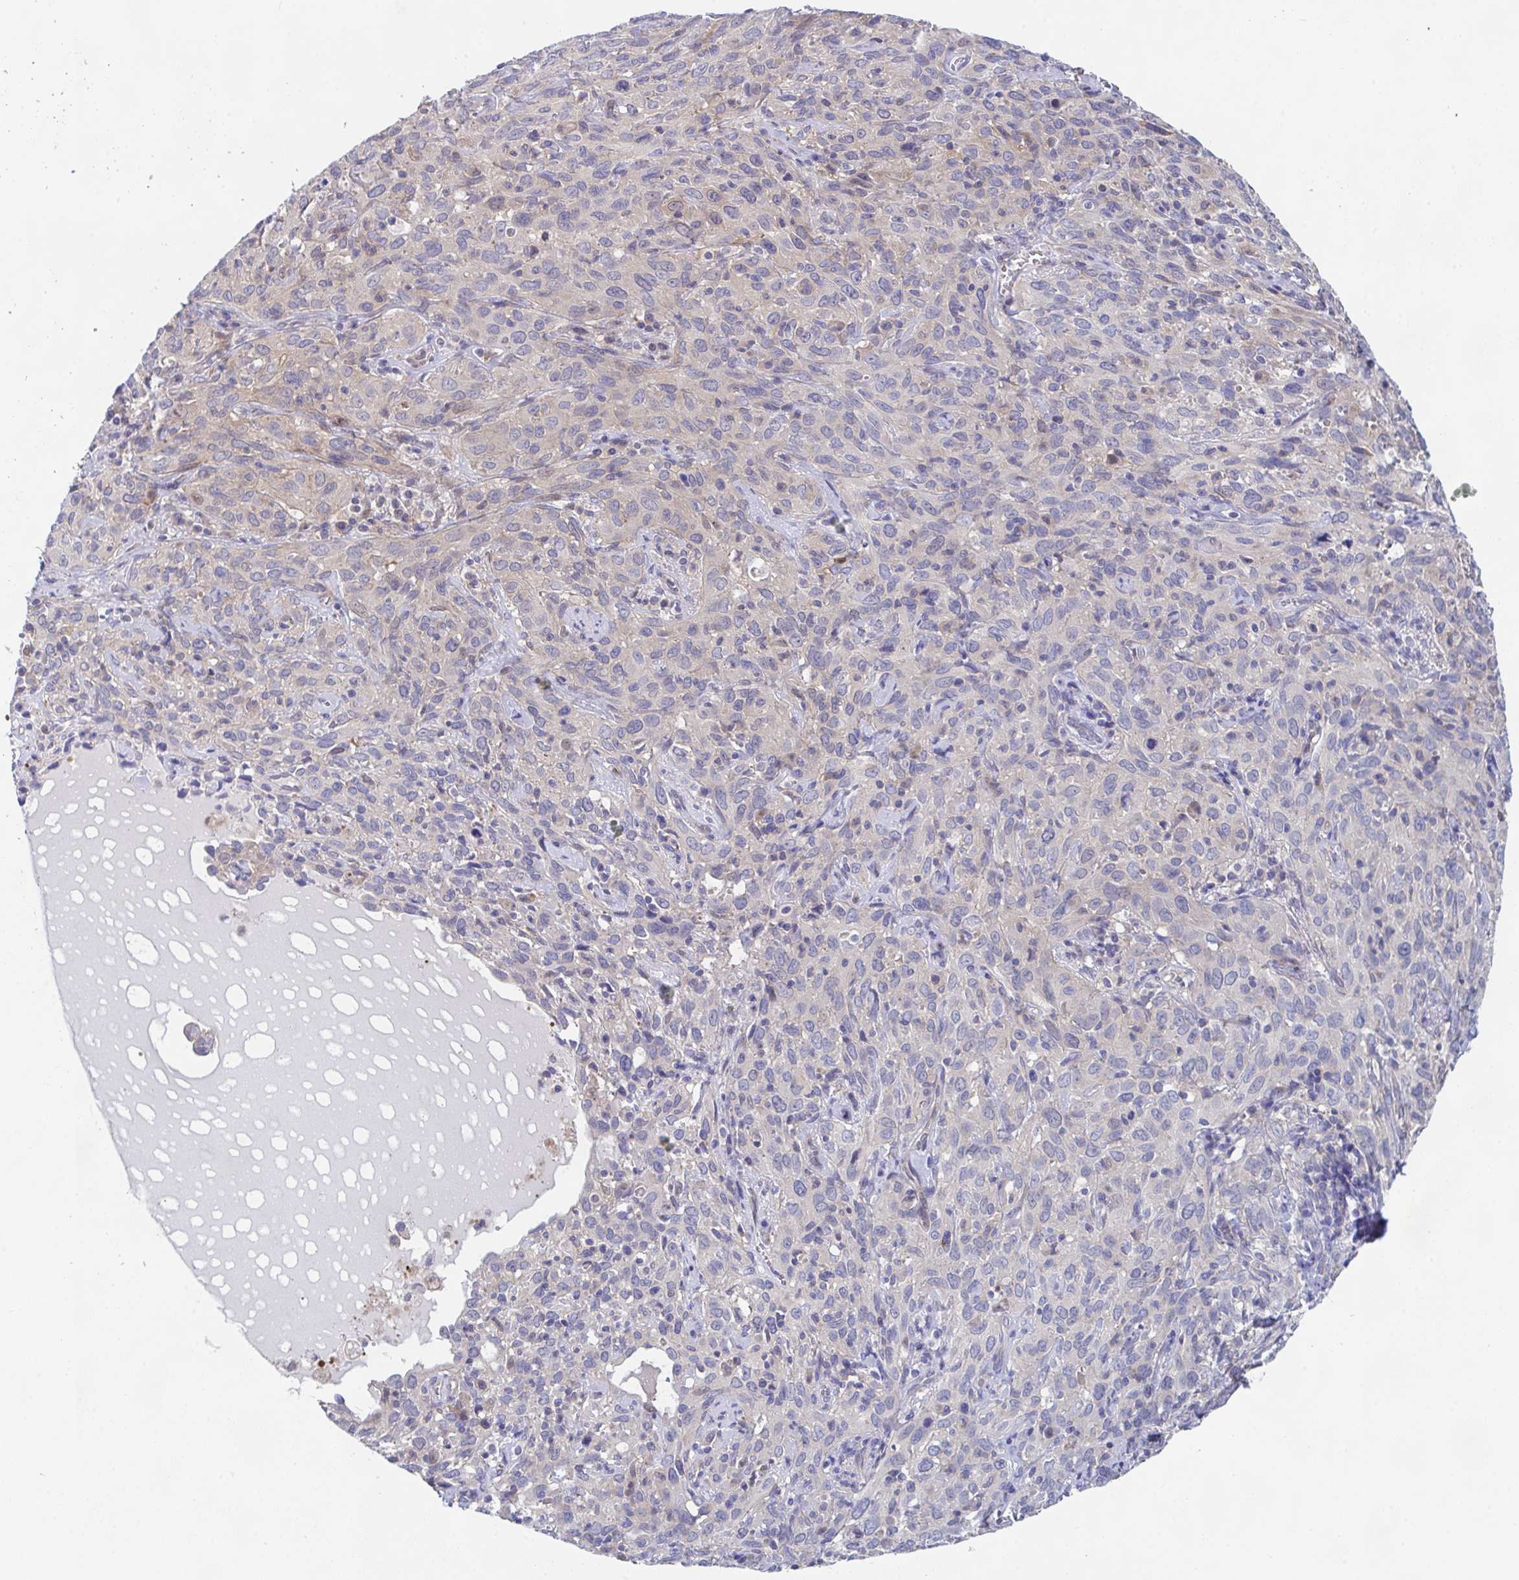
{"staining": {"intensity": "weak", "quantity": "<25%", "location": "cytoplasmic/membranous"}, "tissue": "cervical cancer", "cell_type": "Tumor cells", "image_type": "cancer", "snomed": [{"axis": "morphology", "description": "Normal tissue, NOS"}, {"axis": "morphology", "description": "Squamous cell carcinoma, NOS"}, {"axis": "topography", "description": "Cervix"}], "caption": "Immunohistochemistry (IHC) histopathology image of neoplastic tissue: cervical cancer stained with DAB demonstrates no significant protein expression in tumor cells.", "gene": "P2RX3", "patient": {"sex": "female", "age": 51}}